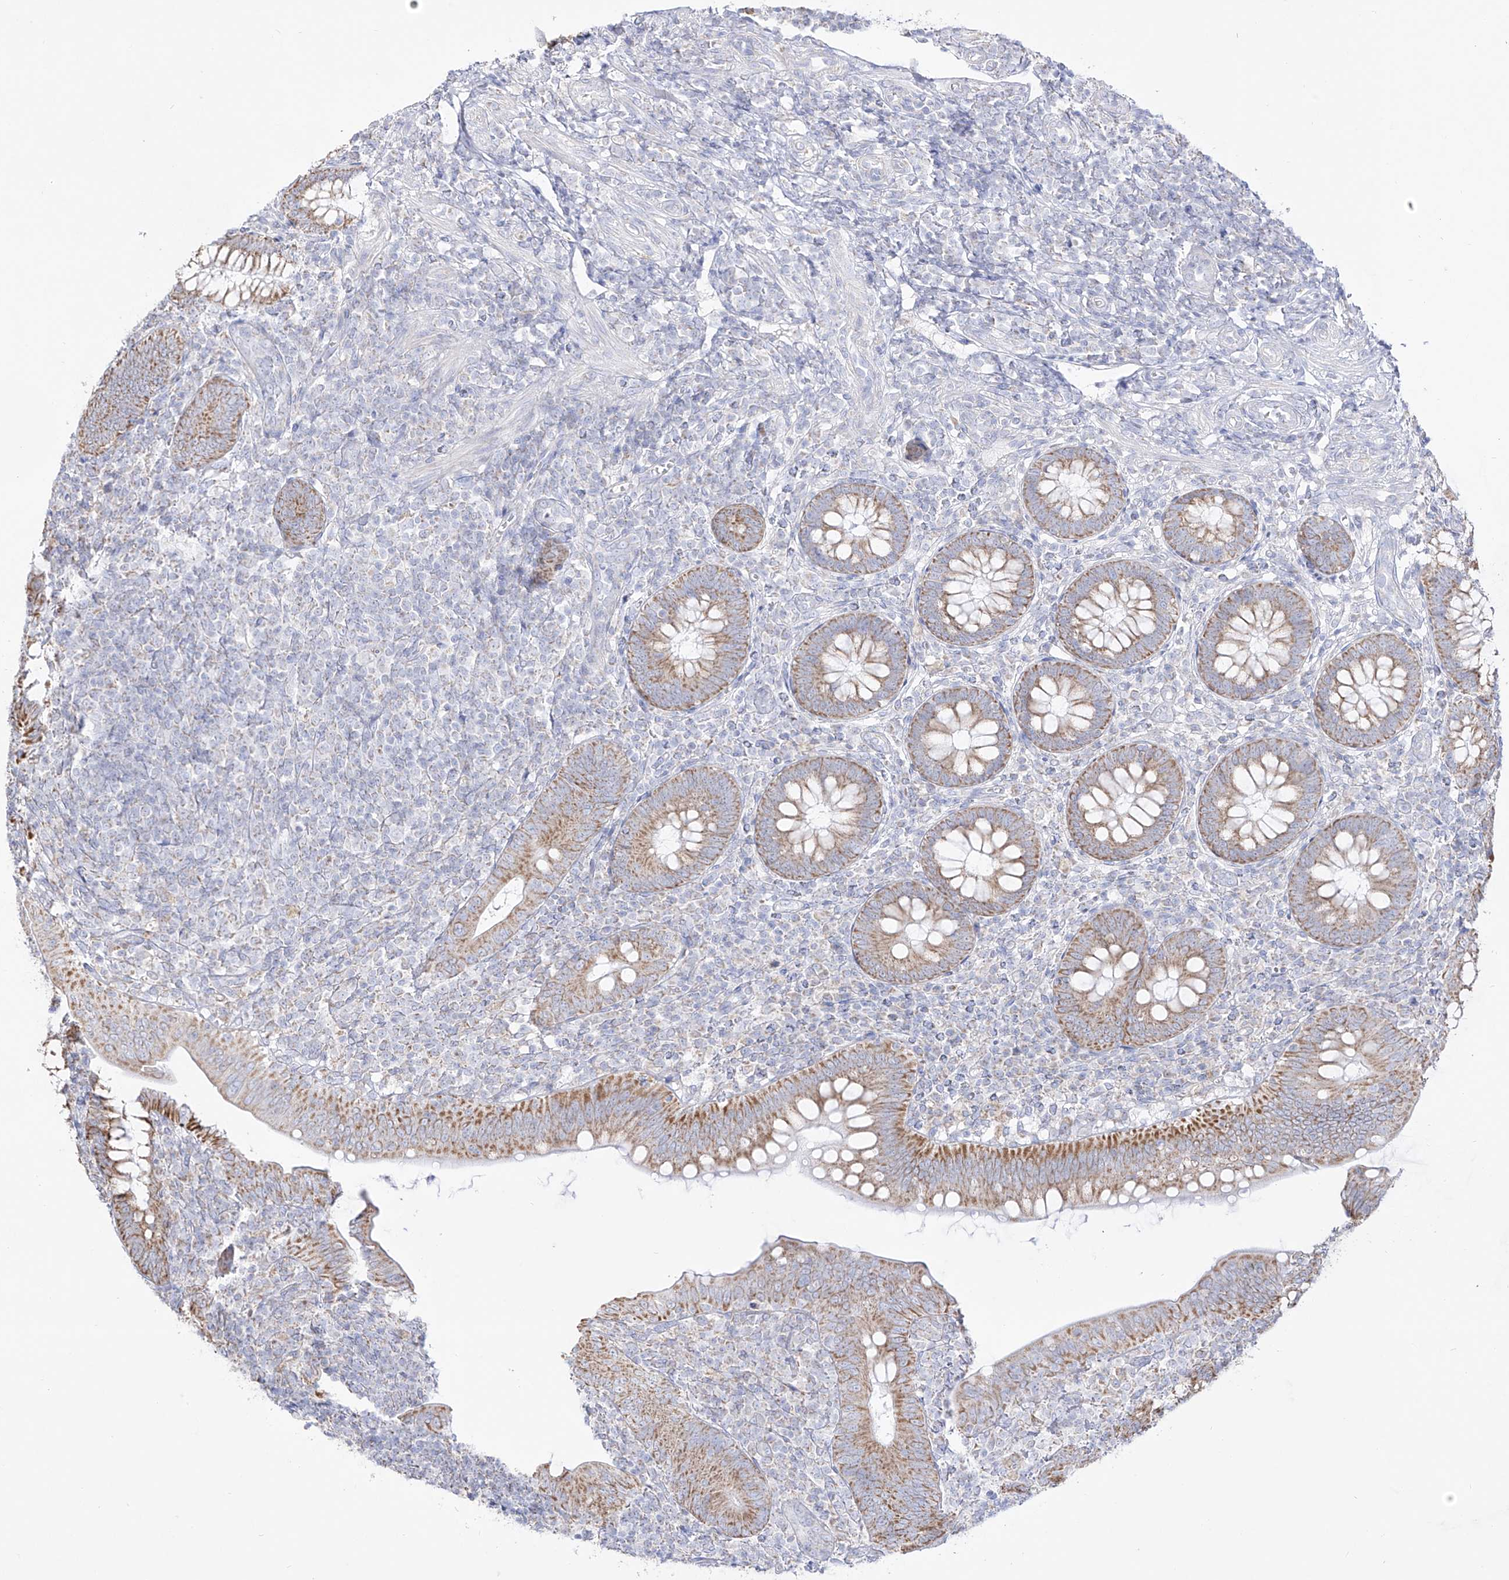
{"staining": {"intensity": "moderate", "quantity": ">75%", "location": "cytoplasmic/membranous"}, "tissue": "appendix", "cell_type": "Glandular cells", "image_type": "normal", "snomed": [{"axis": "morphology", "description": "Normal tissue, NOS"}, {"axis": "topography", "description": "Appendix"}], "caption": "Protein expression analysis of benign appendix reveals moderate cytoplasmic/membranous staining in about >75% of glandular cells. The staining was performed using DAB, with brown indicating positive protein expression. Nuclei are stained blue with hematoxylin.", "gene": "RCHY1", "patient": {"sex": "male", "age": 14}}